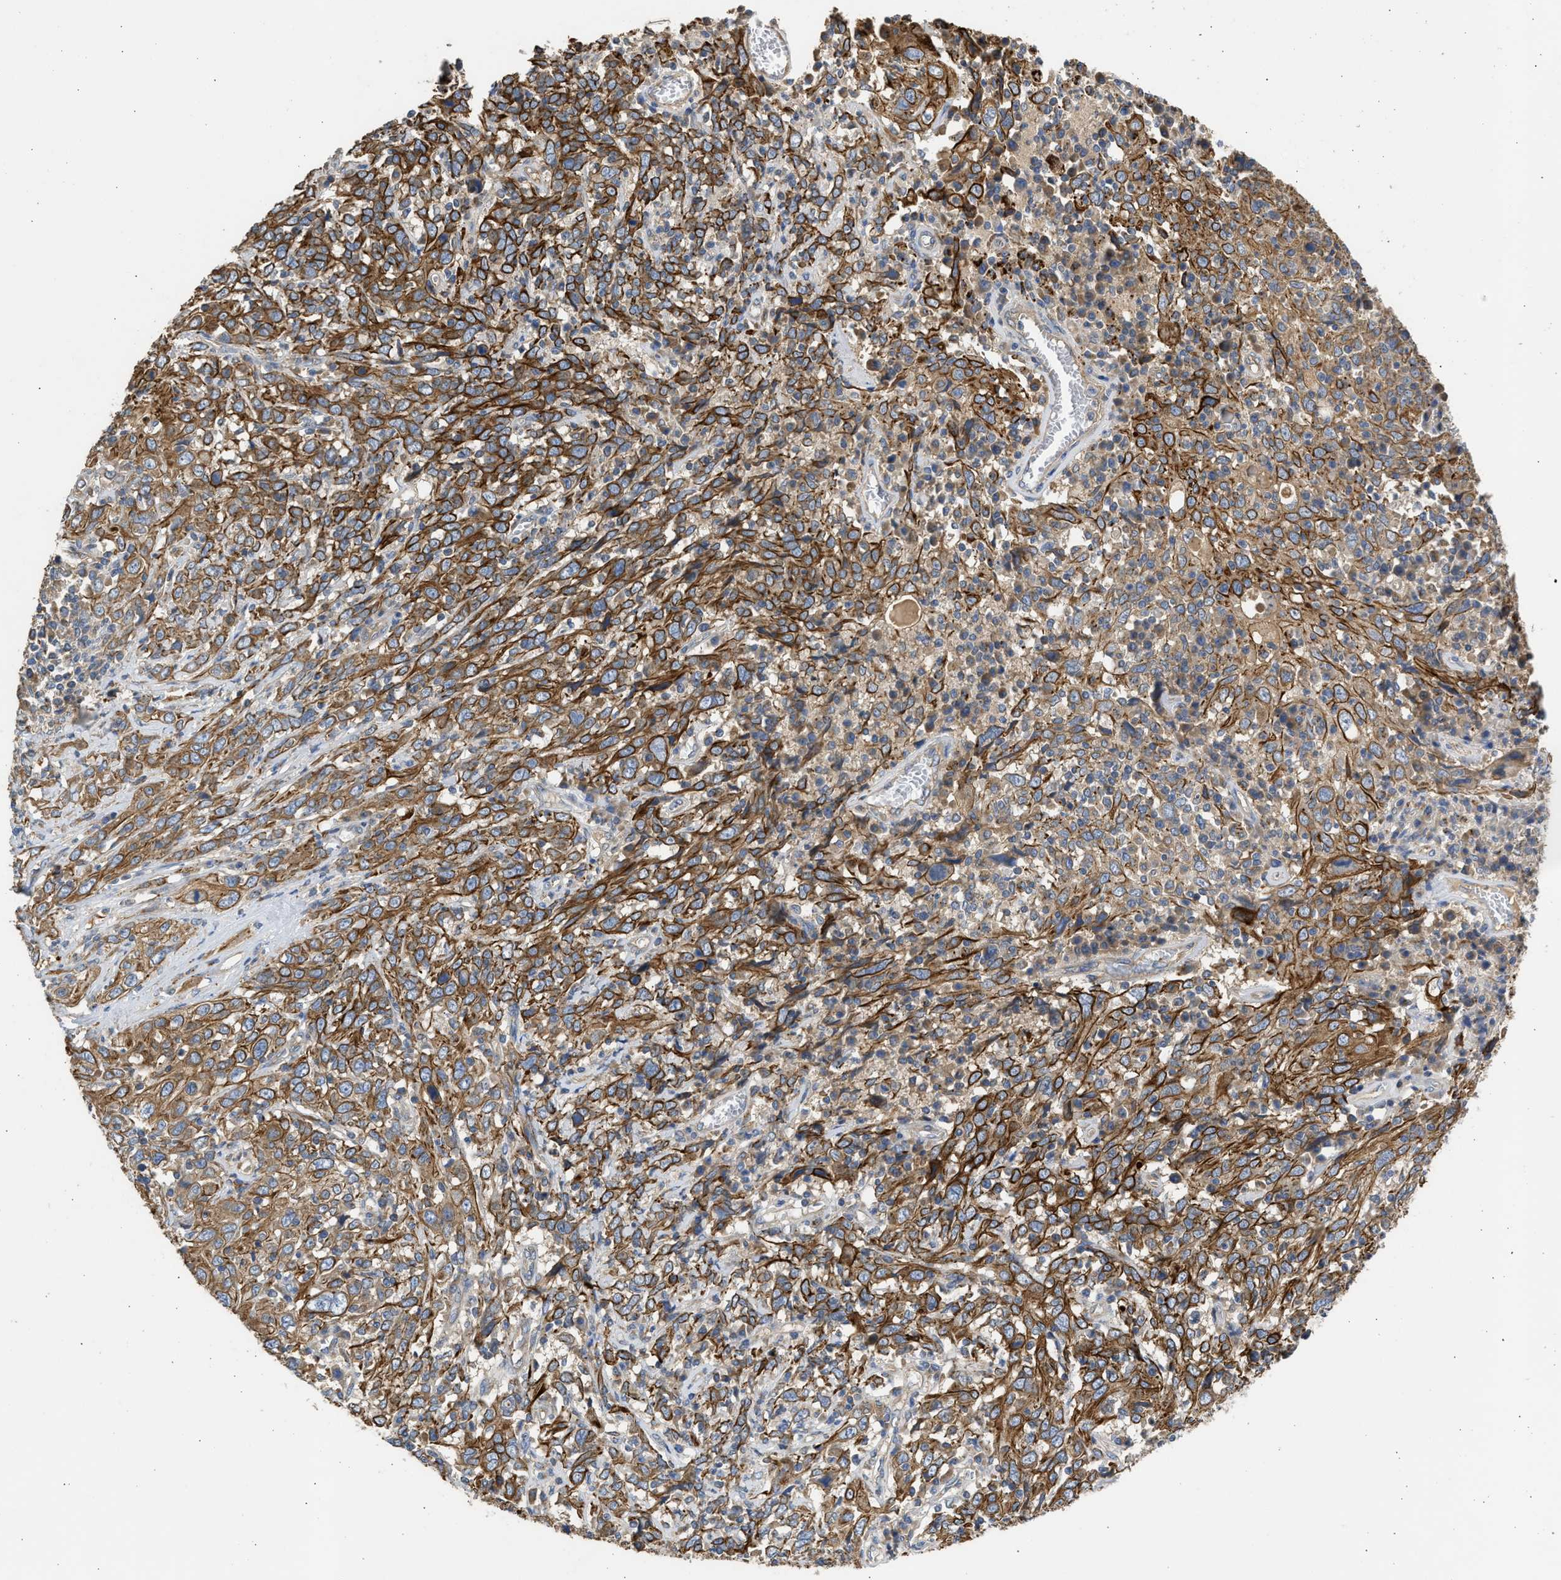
{"staining": {"intensity": "strong", "quantity": ">75%", "location": "cytoplasmic/membranous"}, "tissue": "cervical cancer", "cell_type": "Tumor cells", "image_type": "cancer", "snomed": [{"axis": "morphology", "description": "Squamous cell carcinoma, NOS"}, {"axis": "topography", "description": "Cervix"}], "caption": "DAB immunohistochemical staining of human cervical squamous cell carcinoma displays strong cytoplasmic/membranous protein expression in approximately >75% of tumor cells.", "gene": "CSRNP2", "patient": {"sex": "female", "age": 46}}